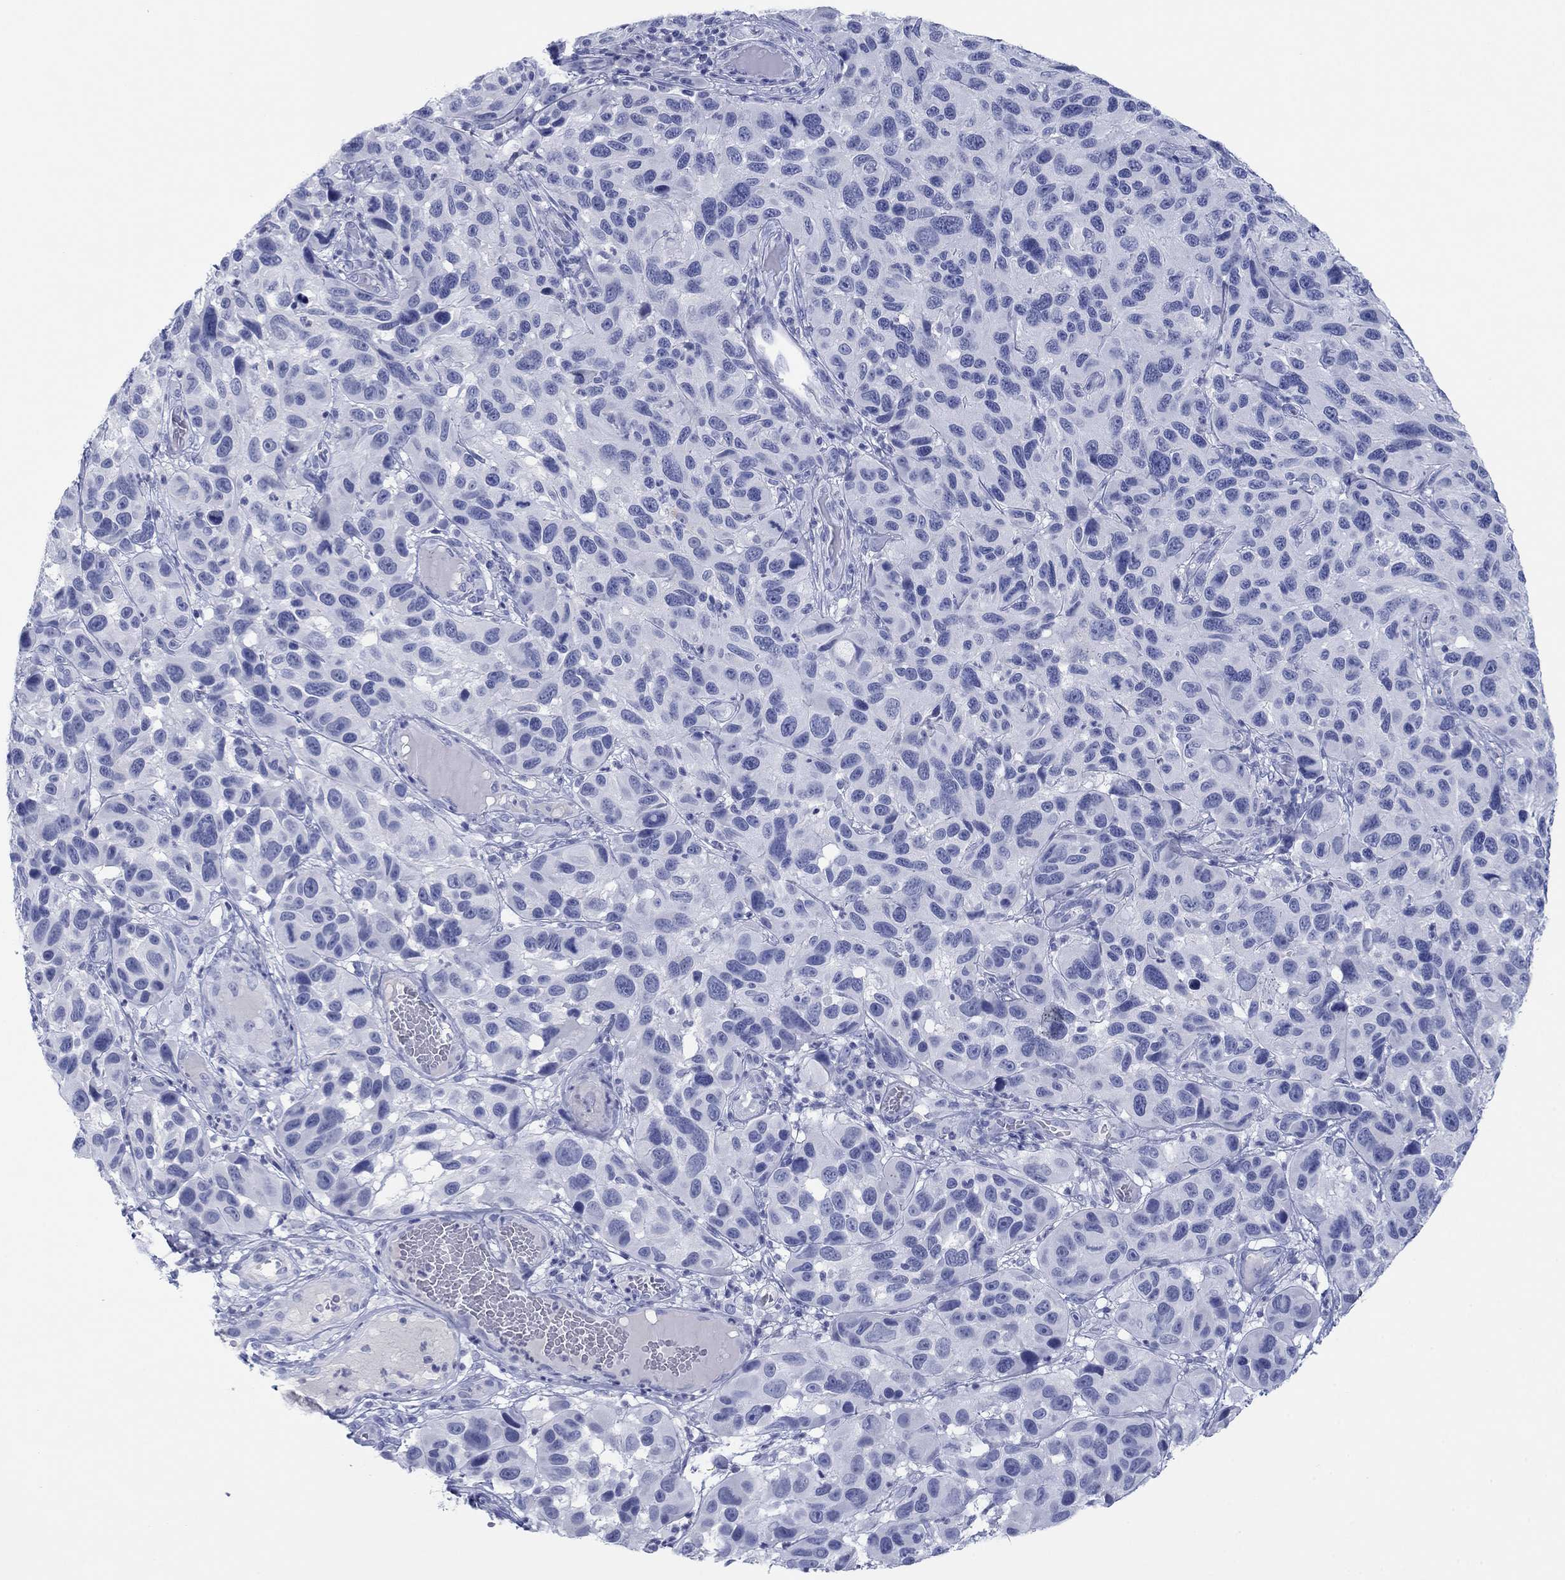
{"staining": {"intensity": "negative", "quantity": "none", "location": "none"}, "tissue": "melanoma", "cell_type": "Tumor cells", "image_type": "cancer", "snomed": [{"axis": "morphology", "description": "Malignant melanoma, NOS"}, {"axis": "topography", "description": "Skin"}], "caption": "This is a micrograph of IHC staining of malignant melanoma, which shows no staining in tumor cells. (DAB IHC visualized using brightfield microscopy, high magnification).", "gene": "PDYN", "patient": {"sex": "male", "age": 53}}